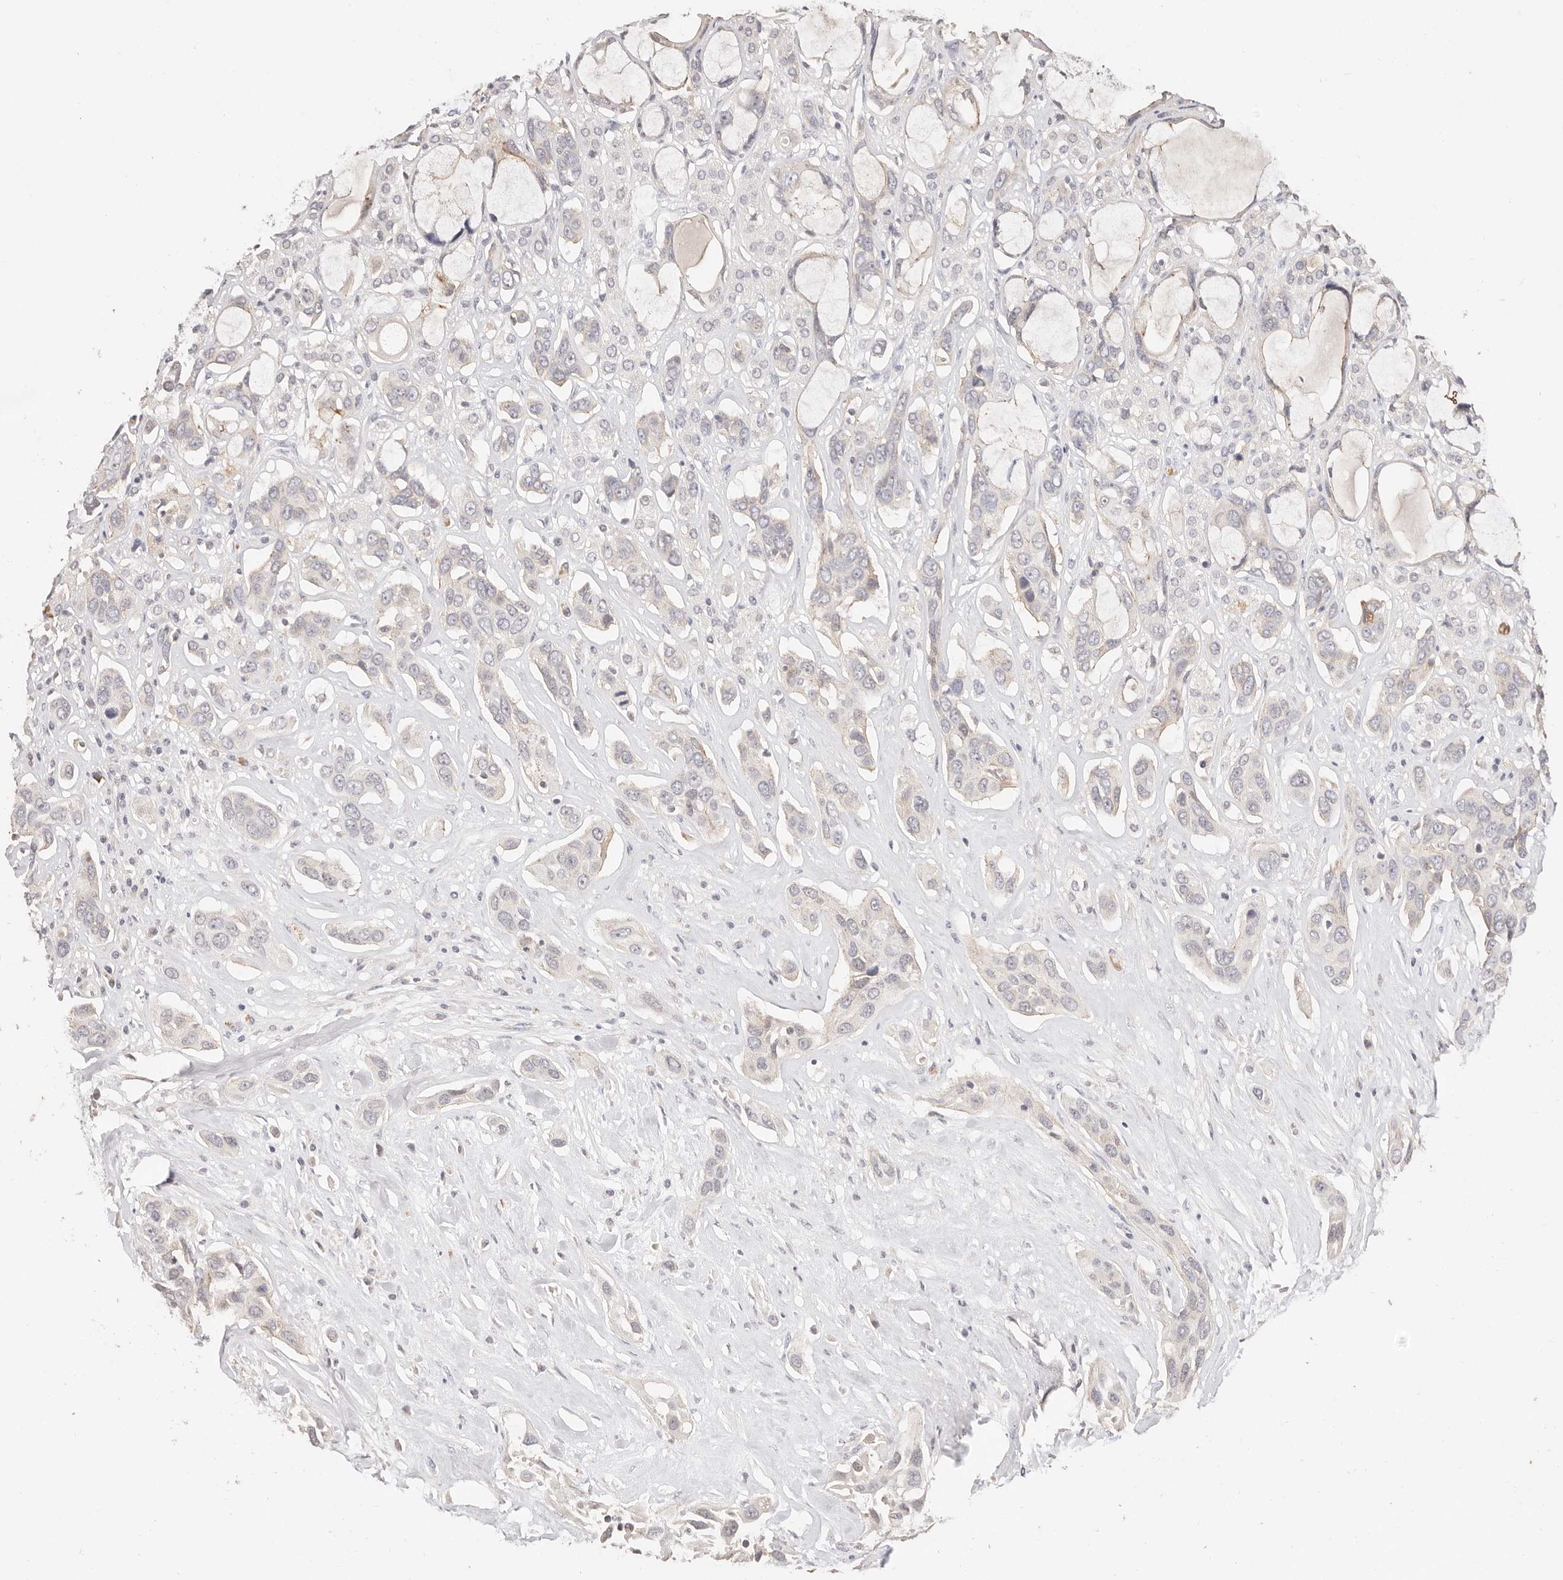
{"staining": {"intensity": "negative", "quantity": "none", "location": "none"}, "tissue": "pancreatic cancer", "cell_type": "Tumor cells", "image_type": "cancer", "snomed": [{"axis": "morphology", "description": "Adenocarcinoma, NOS"}, {"axis": "topography", "description": "Pancreas"}], "caption": "Pancreatic adenocarcinoma was stained to show a protein in brown. There is no significant staining in tumor cells.", "gene": "CXADR", "patient": {"sex": "female", "age": 60}}